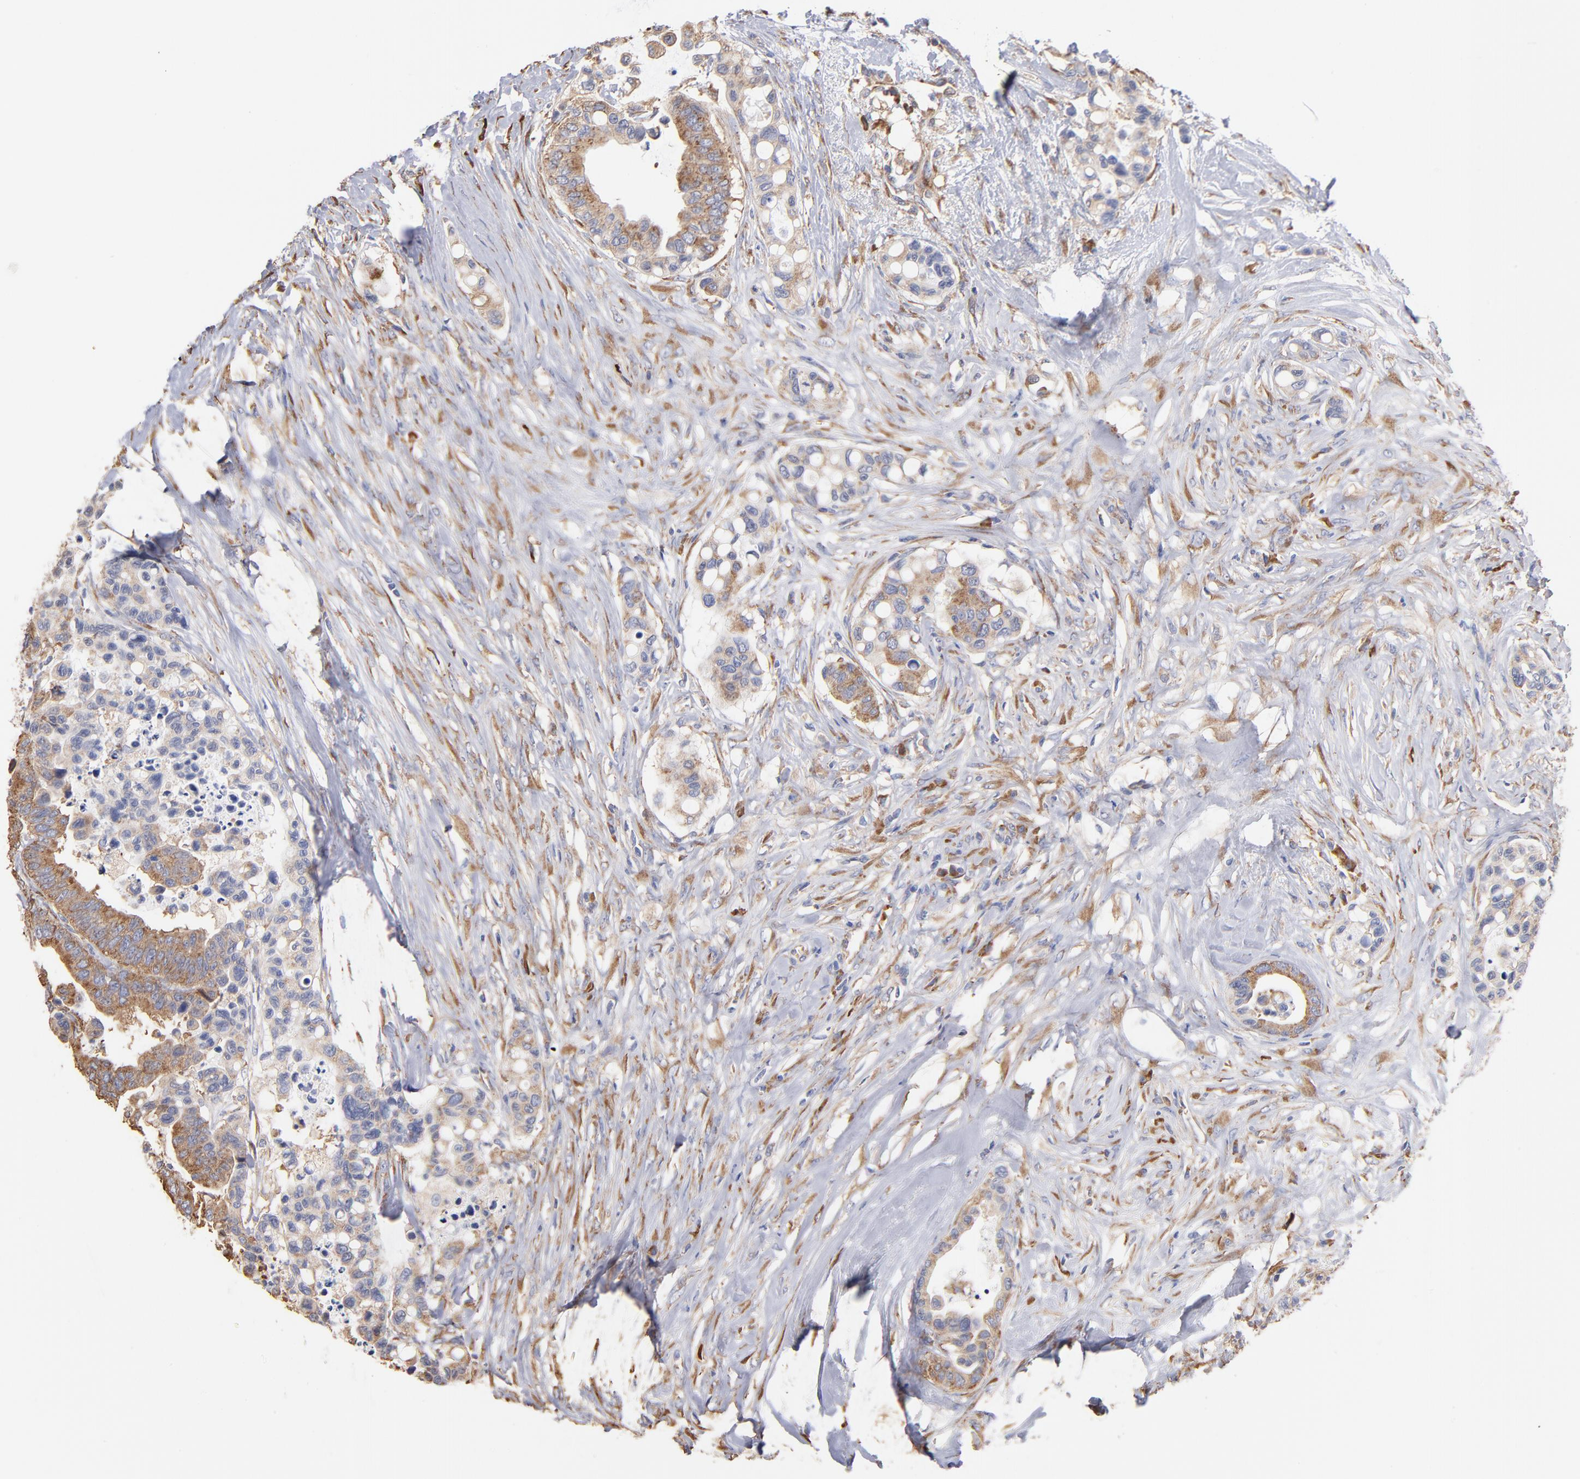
{"staining": {"intensity": "moderate", "quantity": ">75%", "location": "cytoplasmic/membranous"}, "tissue": "colorectal cancer", "cell_type": "Tumor cells", "image_type": "cancer", "snomed": [{"axis": "morphology", "description": "Adenocarcinoma, NOS"}, {"axis": "topography", "description": "Colon"}], "caption": "Human colorectal cancer (adenocarcinoma) stained with a protein marker shows moderate staining in tumor cells.", "gene": "RPL9", "patient": {"sex": "male", "age": 82}}